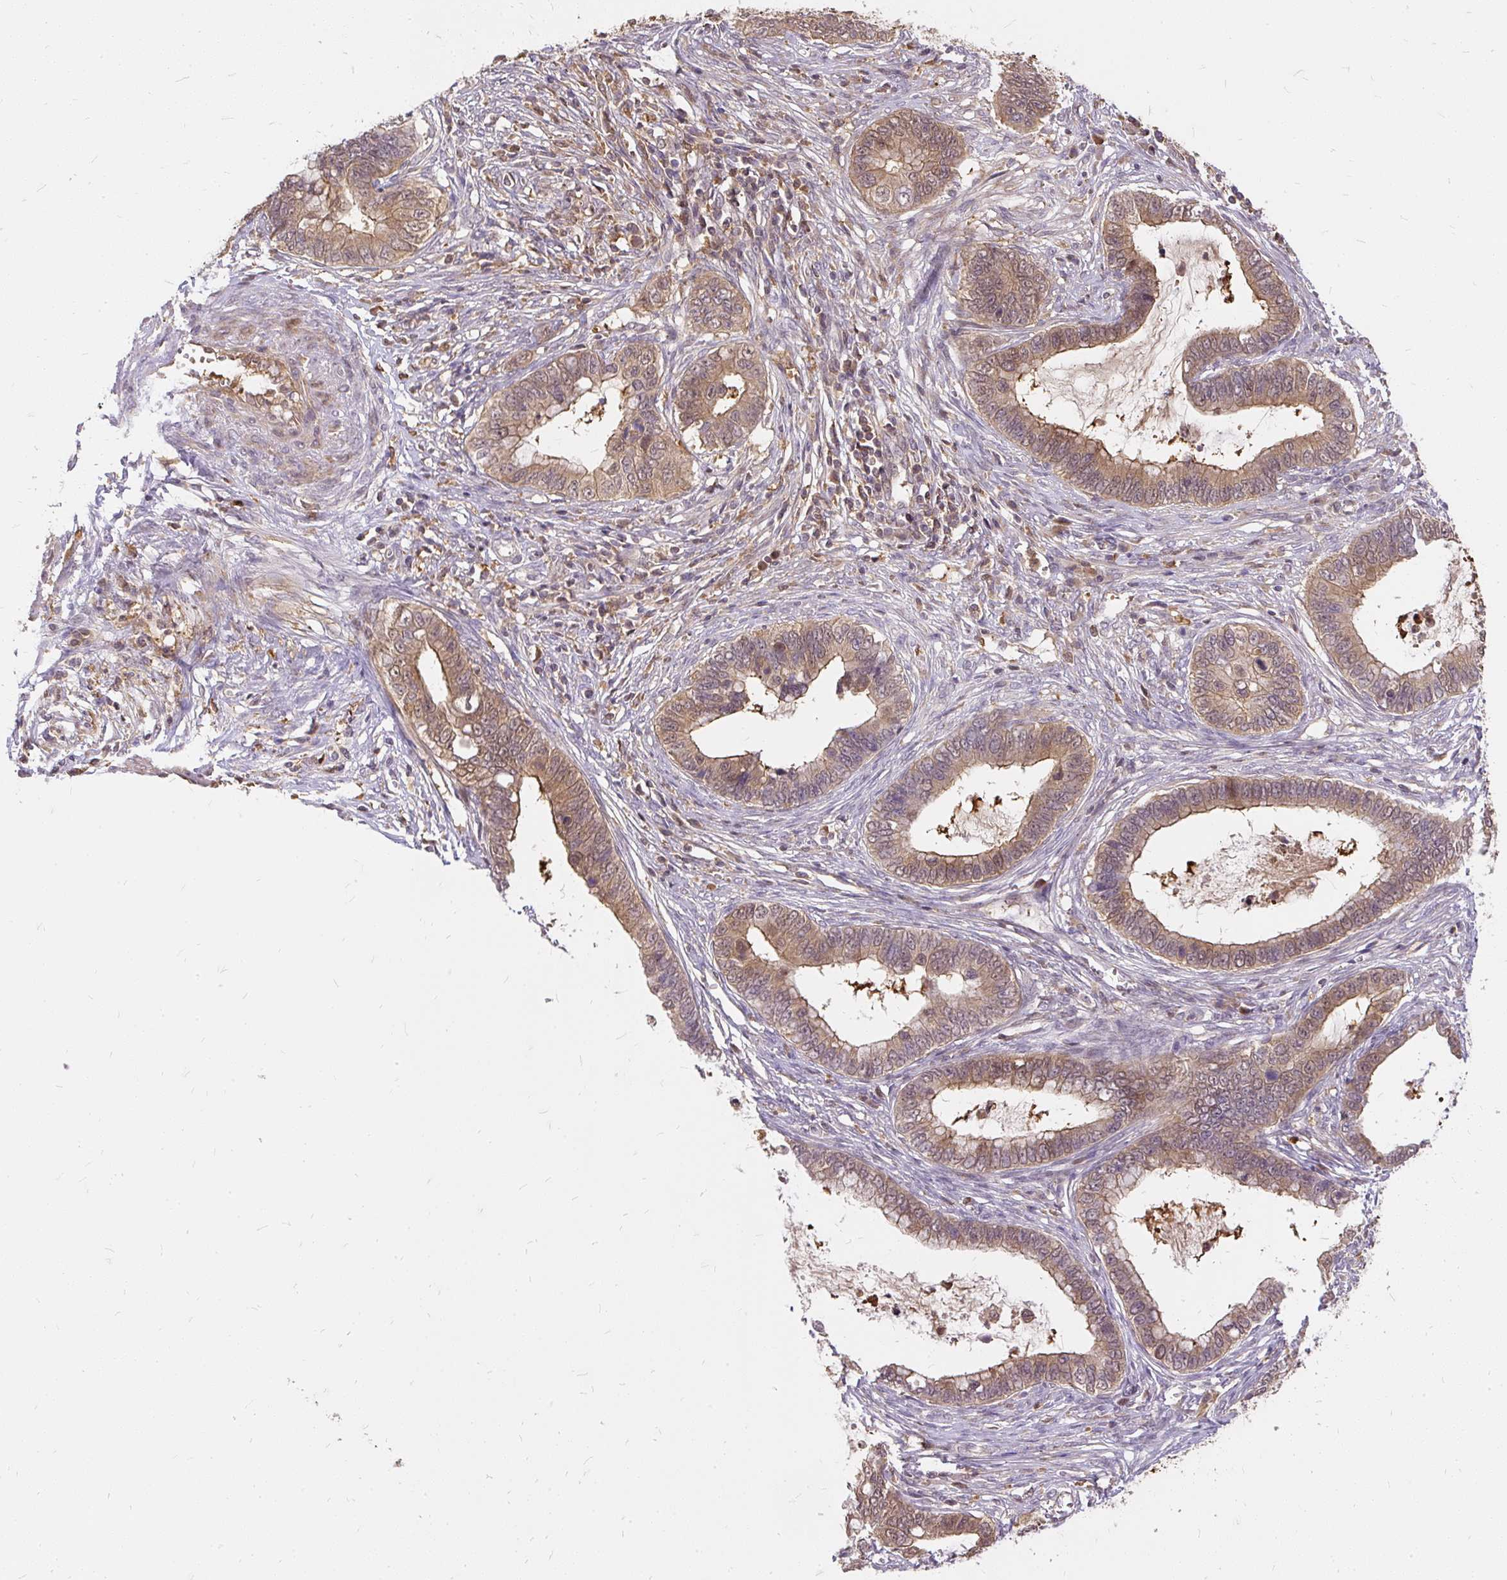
{"staining": {"intensity": "moderate", "quantity": ">75%", "location": "cytoplasmic/membranous"}, "tissue": "cervical cancer", "cell_type": "Tumor cells", "image_type": "cancer", "snomed": [{"axis": "morphology", "description": "Adenocarcinoma, NOS"}, {"axis": "topography", "description": "Cervix"}], "caption": "The photomicrograph demonstrates staining of cervical adenocarcinoma, revealing moderate cytoplasmic/membranous protein expression (brown color) within tumor cells.", "gene": "AP5S1", "patient": {"sex": "female", "age": 44}}